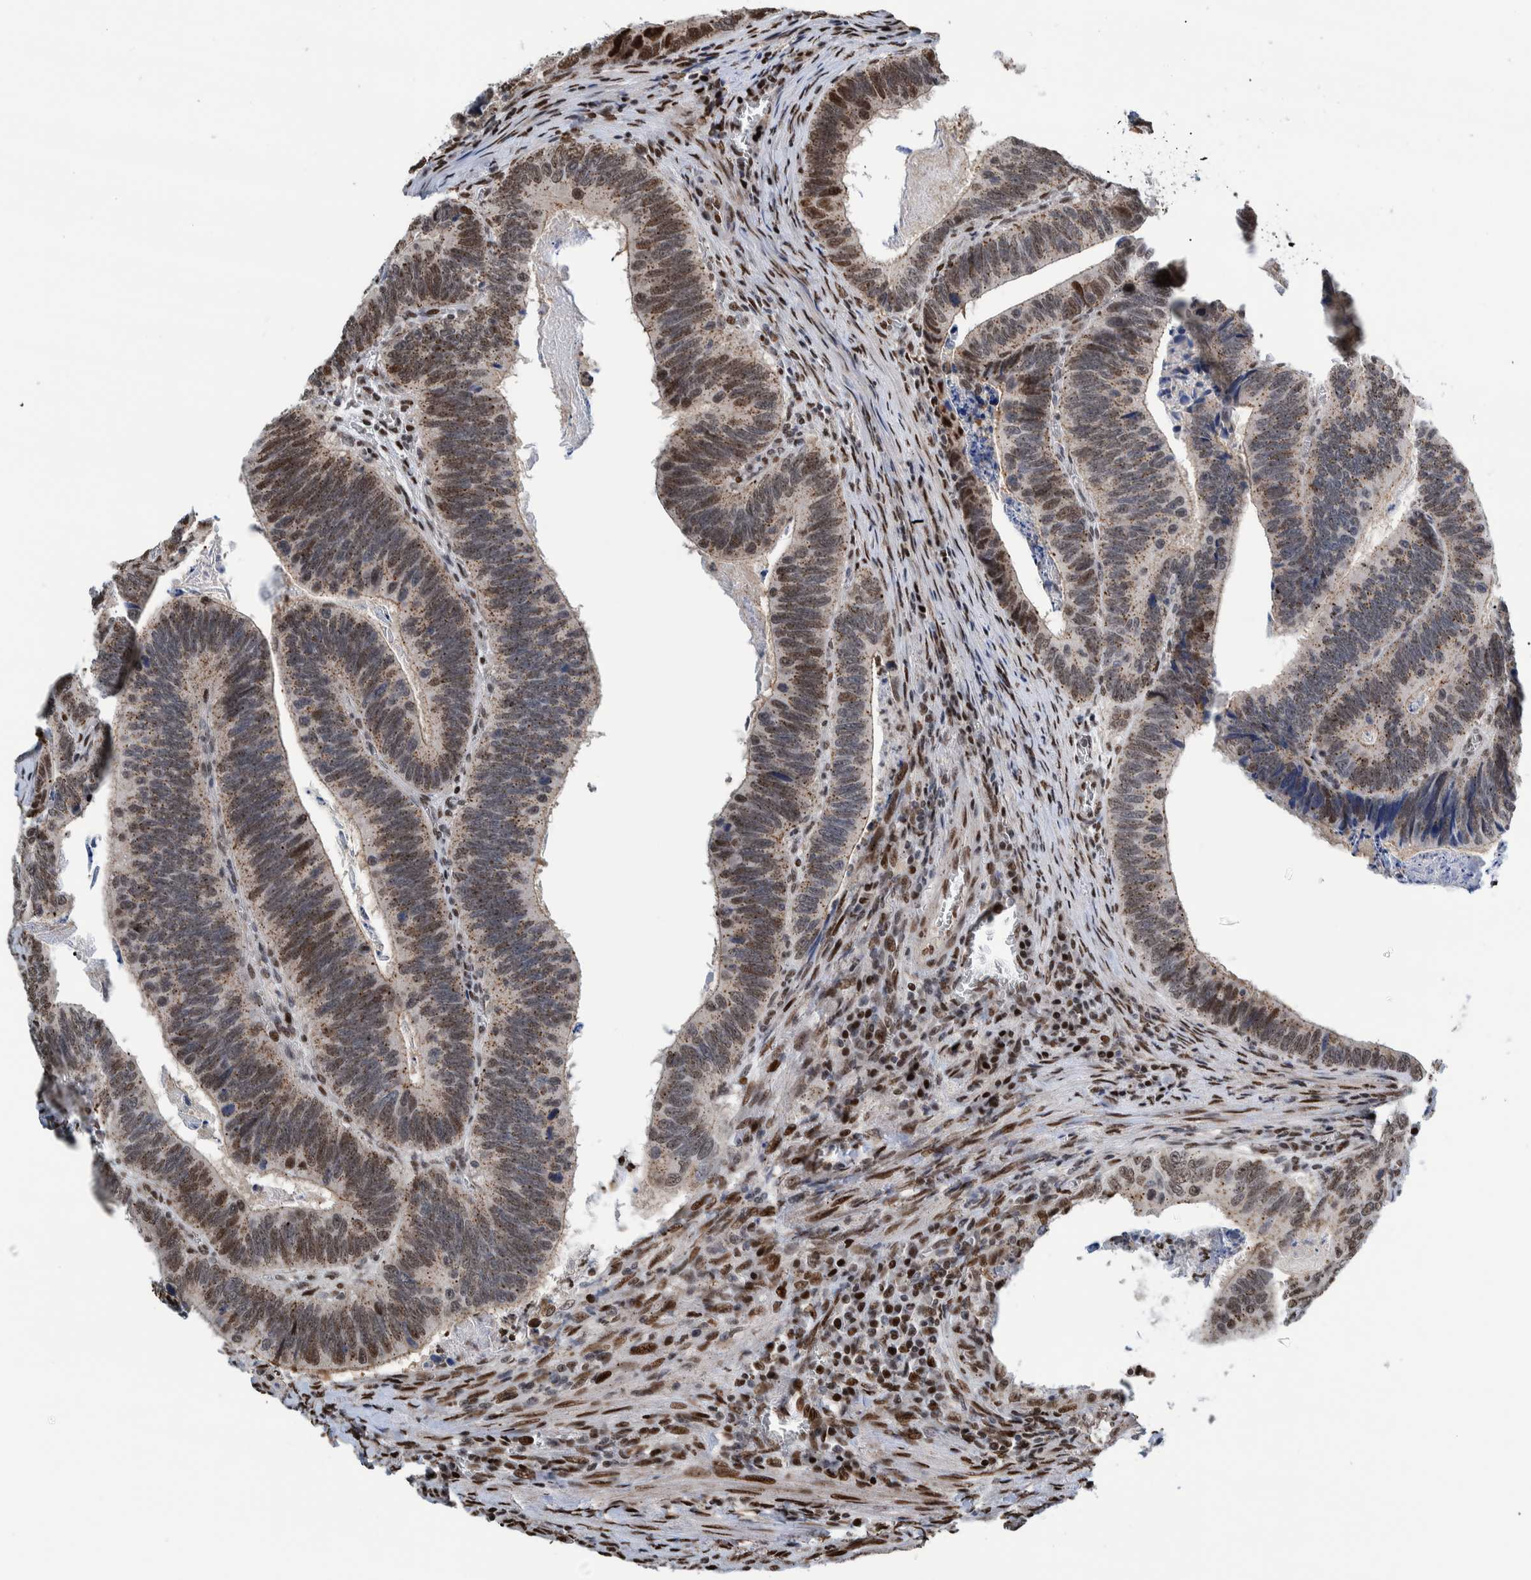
{"staining": {"intensity": "strong", "quantity": "25%-75%", "location": "cytoplasmic/membranous,nuclear"}, "tissue": "colorectal cancer", "cell_type": "Tumor cells", "image_type": "cancer", "snomed": [{"axis": "morphology", "description": "Inflammation, NOS"}, {"axis": "morphology", "description": "Adenocarcinoma, NOS"}, {"axis": "topography", "description": "Colon"}], "caption": "Immunohistochemical staining of adenocarcinoma (colorectal) shows high levels of strong cytoplasmic/membranous and nuclear protein positivity in about 25%-75% of tumor cells.", "gene": "HEATR9", "patient": {"sex": "male", "age": 72}}